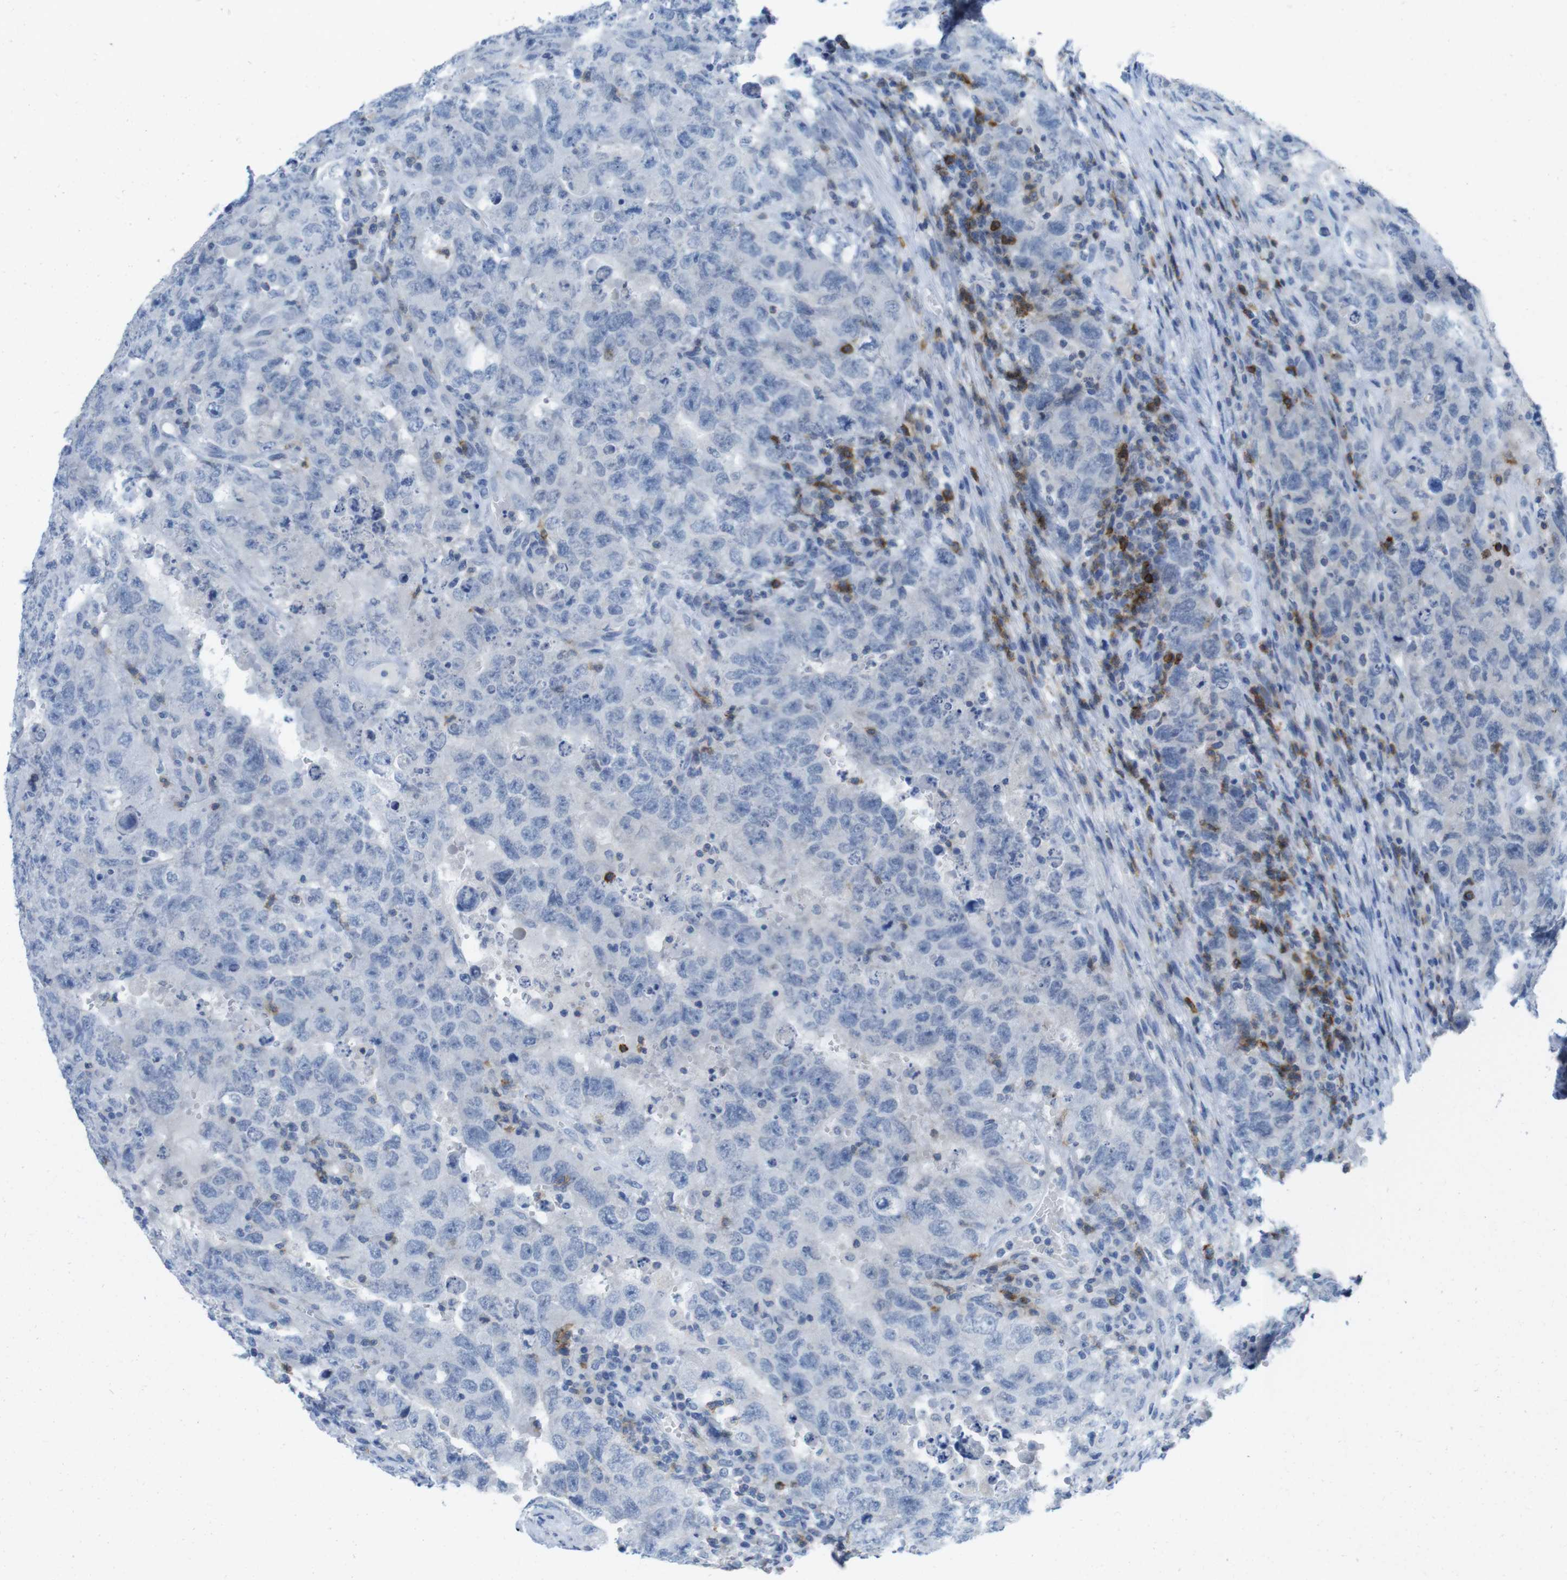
{"staining": {"intensity": "negative", "quantity": "none", "location": "none"}, "tissue": "testis cancer", "cell_type": "Tumor cells", "image_type": "cancer", "snomed": [{"axis": "morphology", "description": "Carcinoma, Embryonal, NOS"}, {"axis": "topography", "description": "Testis"}], "caption": "This is a photomicrograph of immunohistochemistry (IHC) staining of testis cancer (embryonal carcinoma), which shows no staining in tumor cells.", "gene": "CD5", "patient": {"sex": "male", "age": 26}}